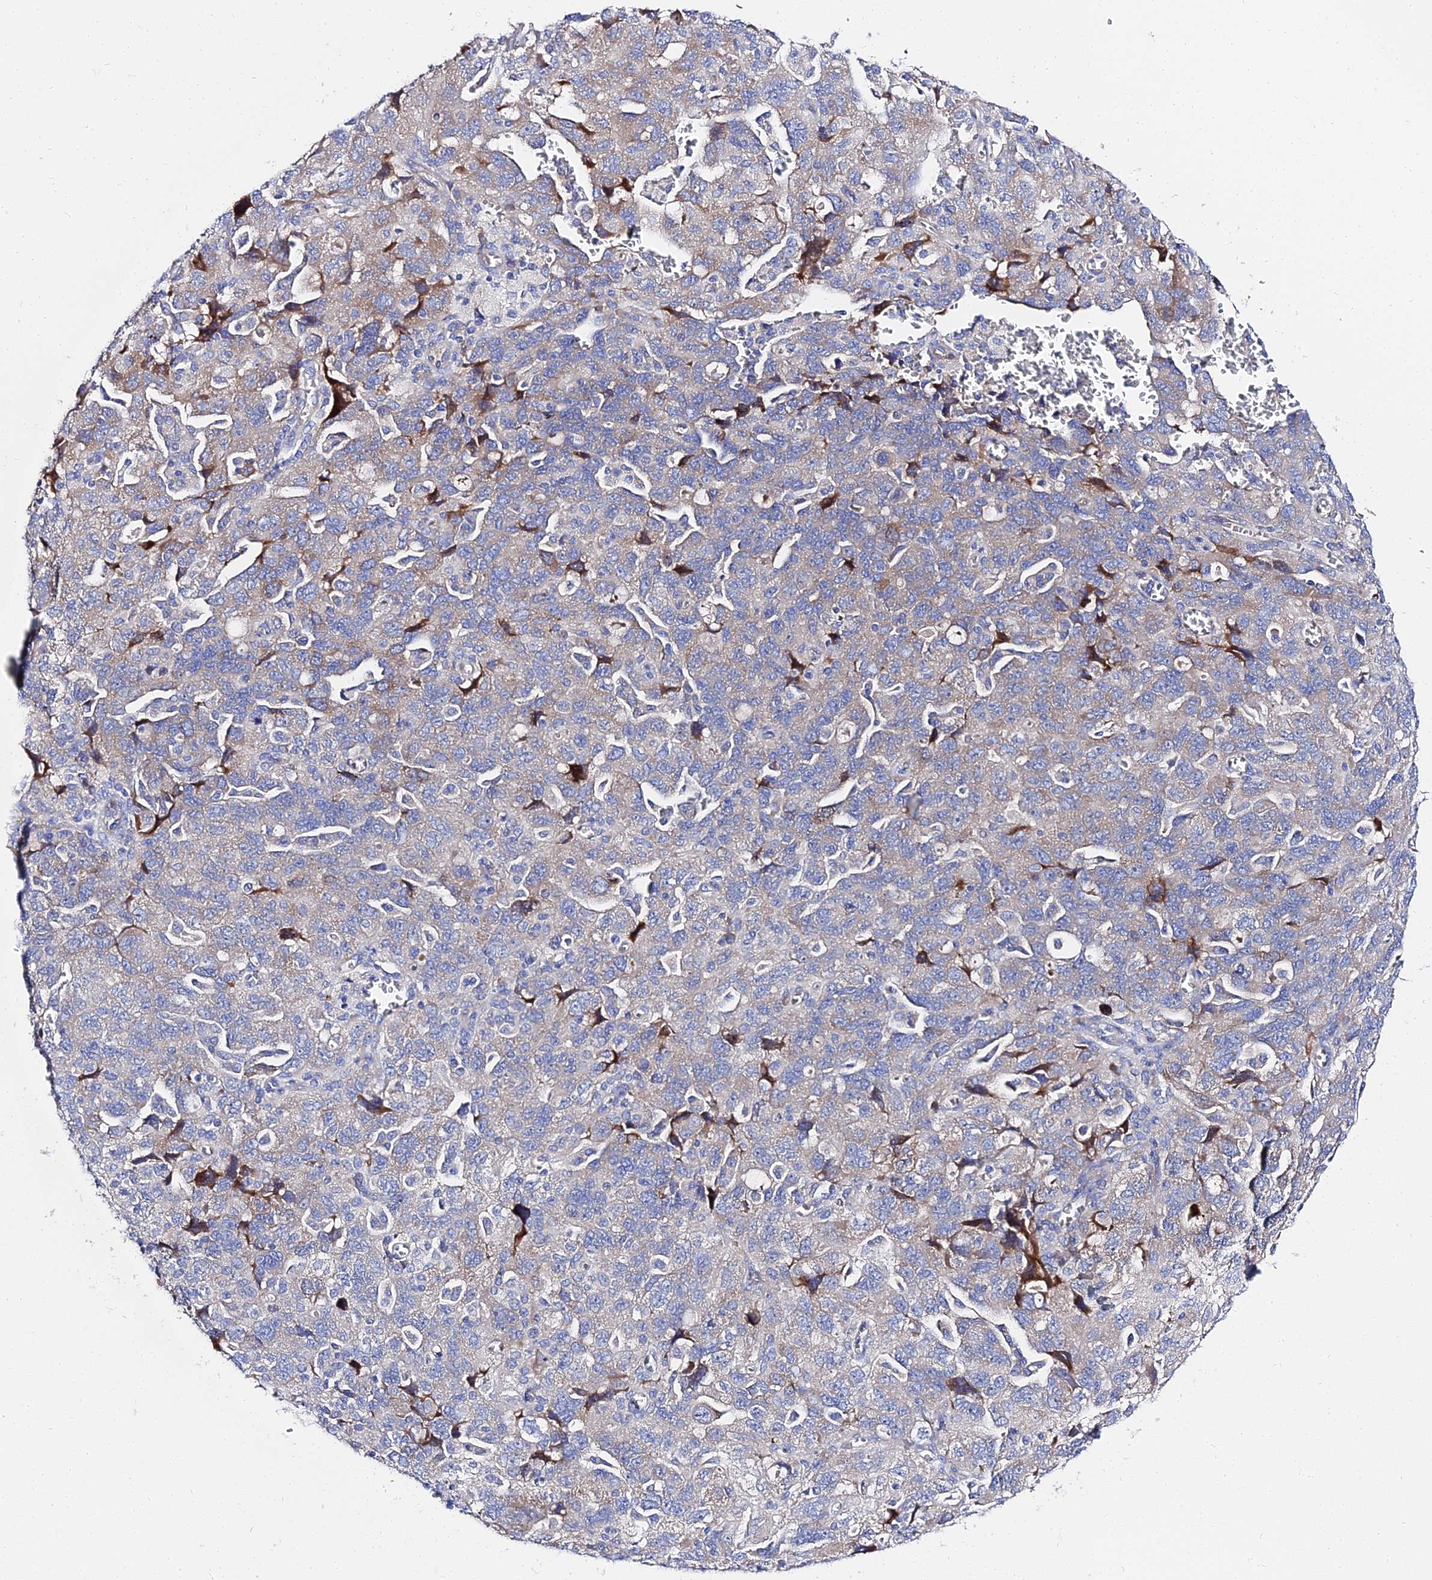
{"staining": {"intensity": "weak", "quantity": "25%-75%", "location": "cytoplasmic/membranous"}, "tissue": "ovarian cancer", "cell_type": "Tumor cells", "image_type": "cancer", "snomed": [{"axis": "morphology", "description": "Carcinoma, NOS"}, {"axis": "morphology", "description": "Cystadenocarcinoma, serous, NOS"}, {"axis": "topography", "description": "Ovary"}], "caption": "About 25%-75% of tumor cells in human ovarian serous cystadenocarcinoma reveal weak cytoplasmic/membranous protein expression as visualized by brown immunohistochemical staining.", "gene": "PTTG1", "patient": {"sex": "female", "age": 69}}